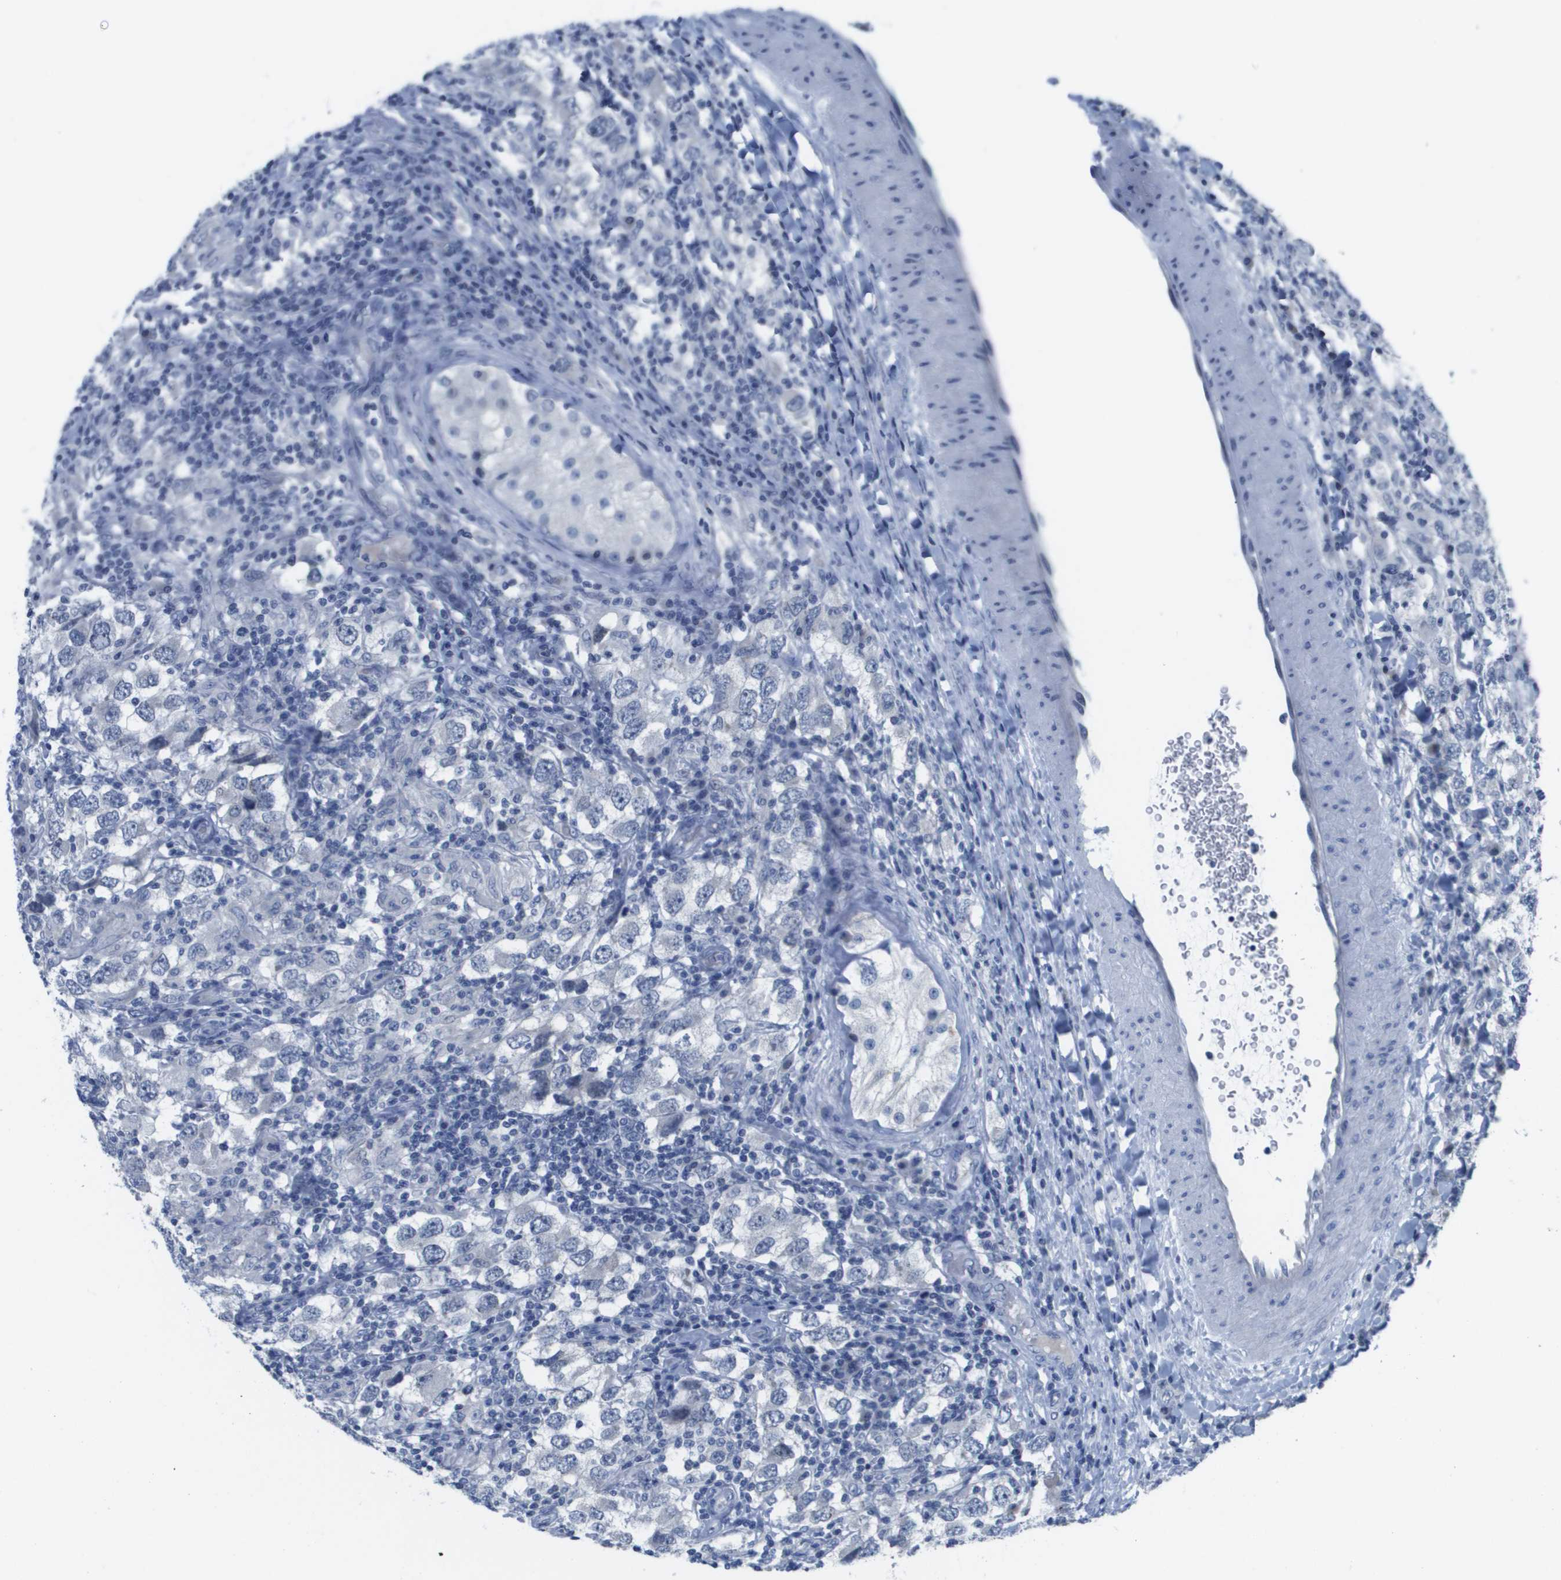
{"staining": {"intensity": "negative", "quantity": "none", "location": "none"}, "tissue": "testis cancer", "cell_type": "Tumor cells", "image_type": "cancer", "snomed": [{"axis": "morphology", "description": "Carcinoma, Embryonal, NOS"}, {"axis": "topography", "description": "Testis"}], "caption": "There is no significant expression in tumor cells of testis cancer (embryonal carcinoma). (Brightfield microscopy of DAB (3,3'-diaminobenzidine) immunohistochemistry at high magnification).", "gene": "PDE4A", "patient": {"sex": "male", "age": 21}}